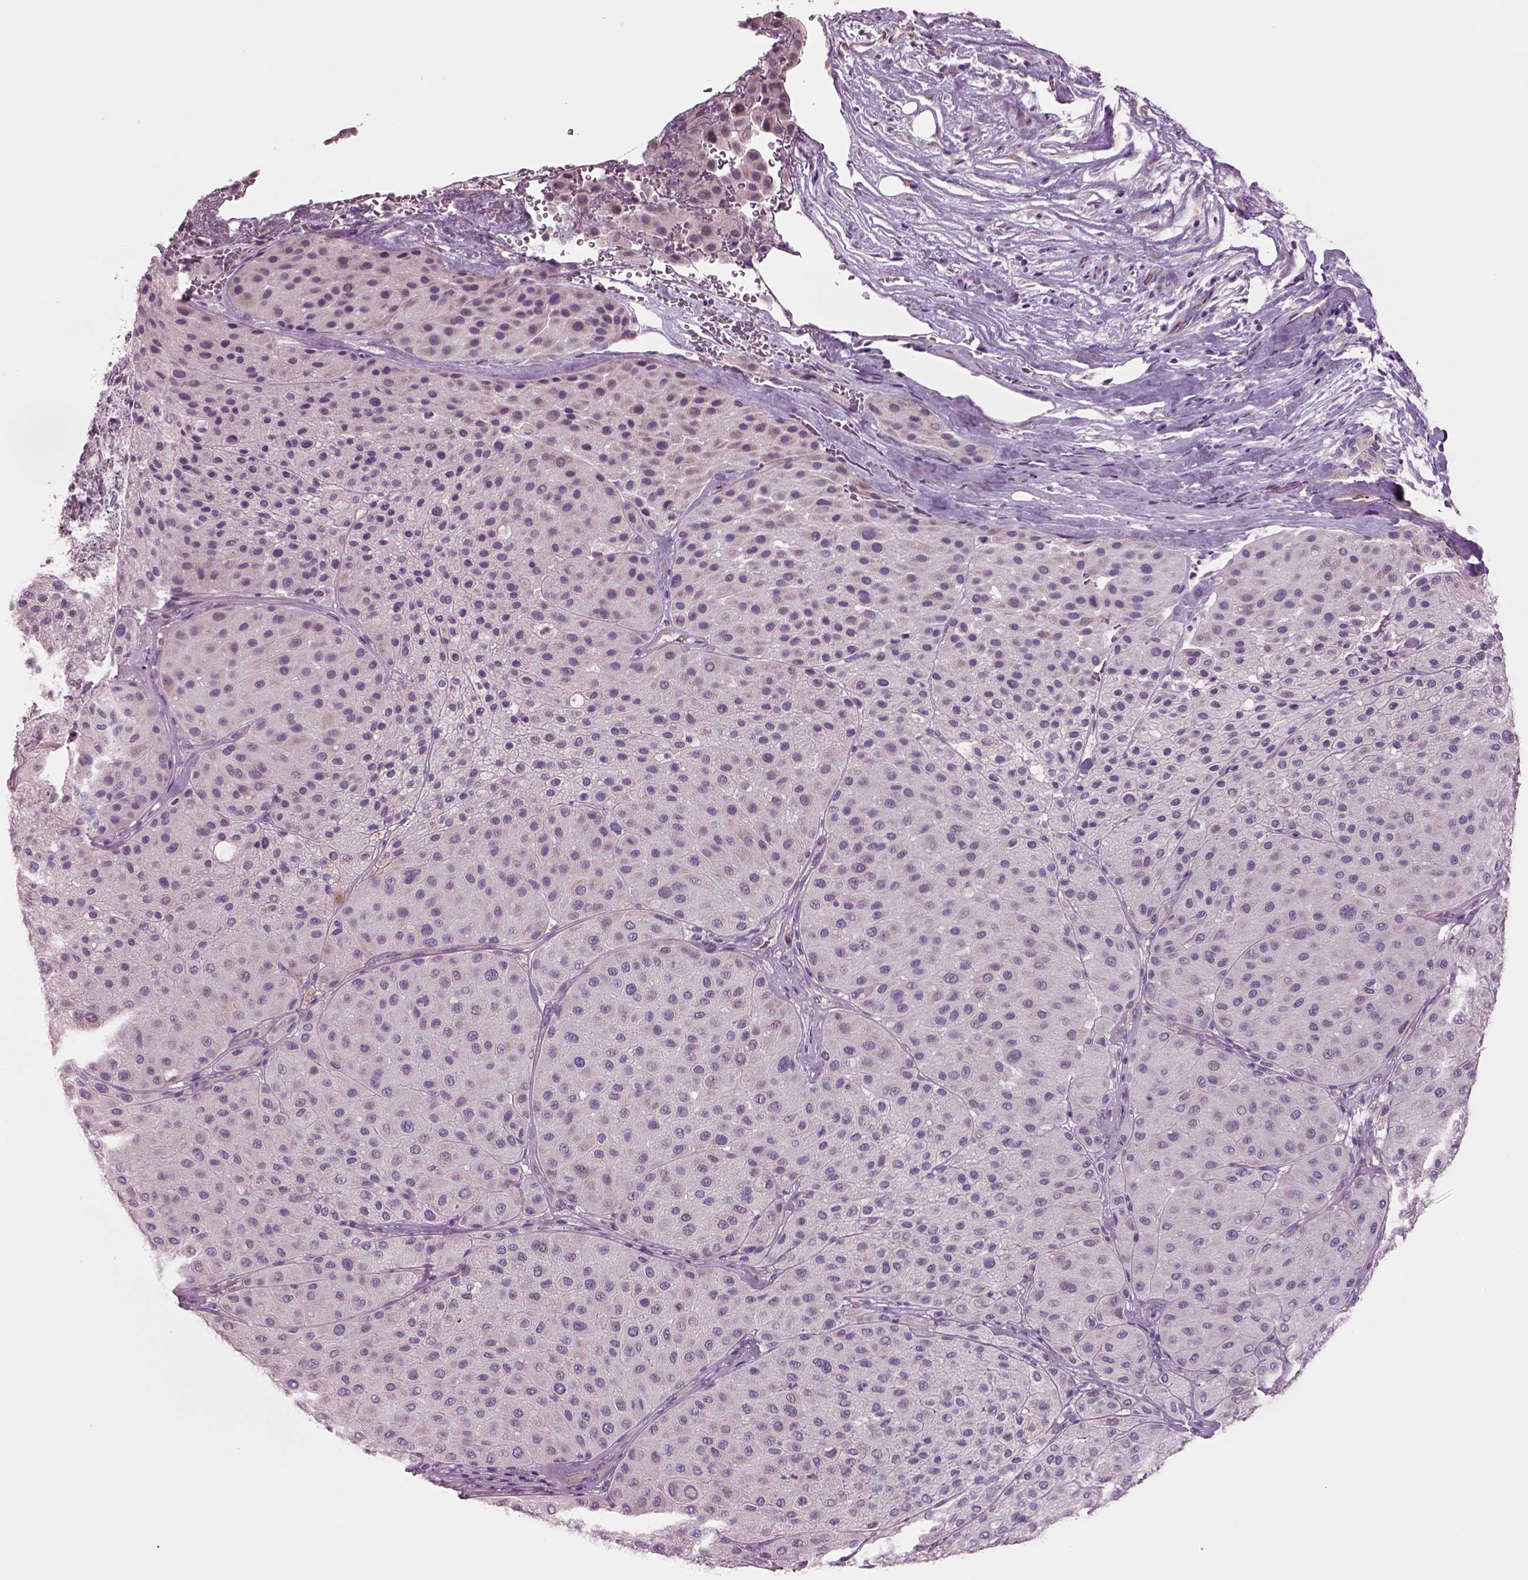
{"staining": {"intensity": "negative", "quantity": "none", "location": "none"}, "tissue": "melanoma", "cell_type": "Tumor cells", "image_type": "cancer", "snomed": [{"axis": "morphology", "description": "Malignant melanoma, Metastatic site"}, {"axis": "topography", "description": "Smooth muscle"}], "caption": "An image of human melanoma is negative for staining in tumor cells.", "gene": "PLPP7", "patient": {"sex": "male", "age": 41}}